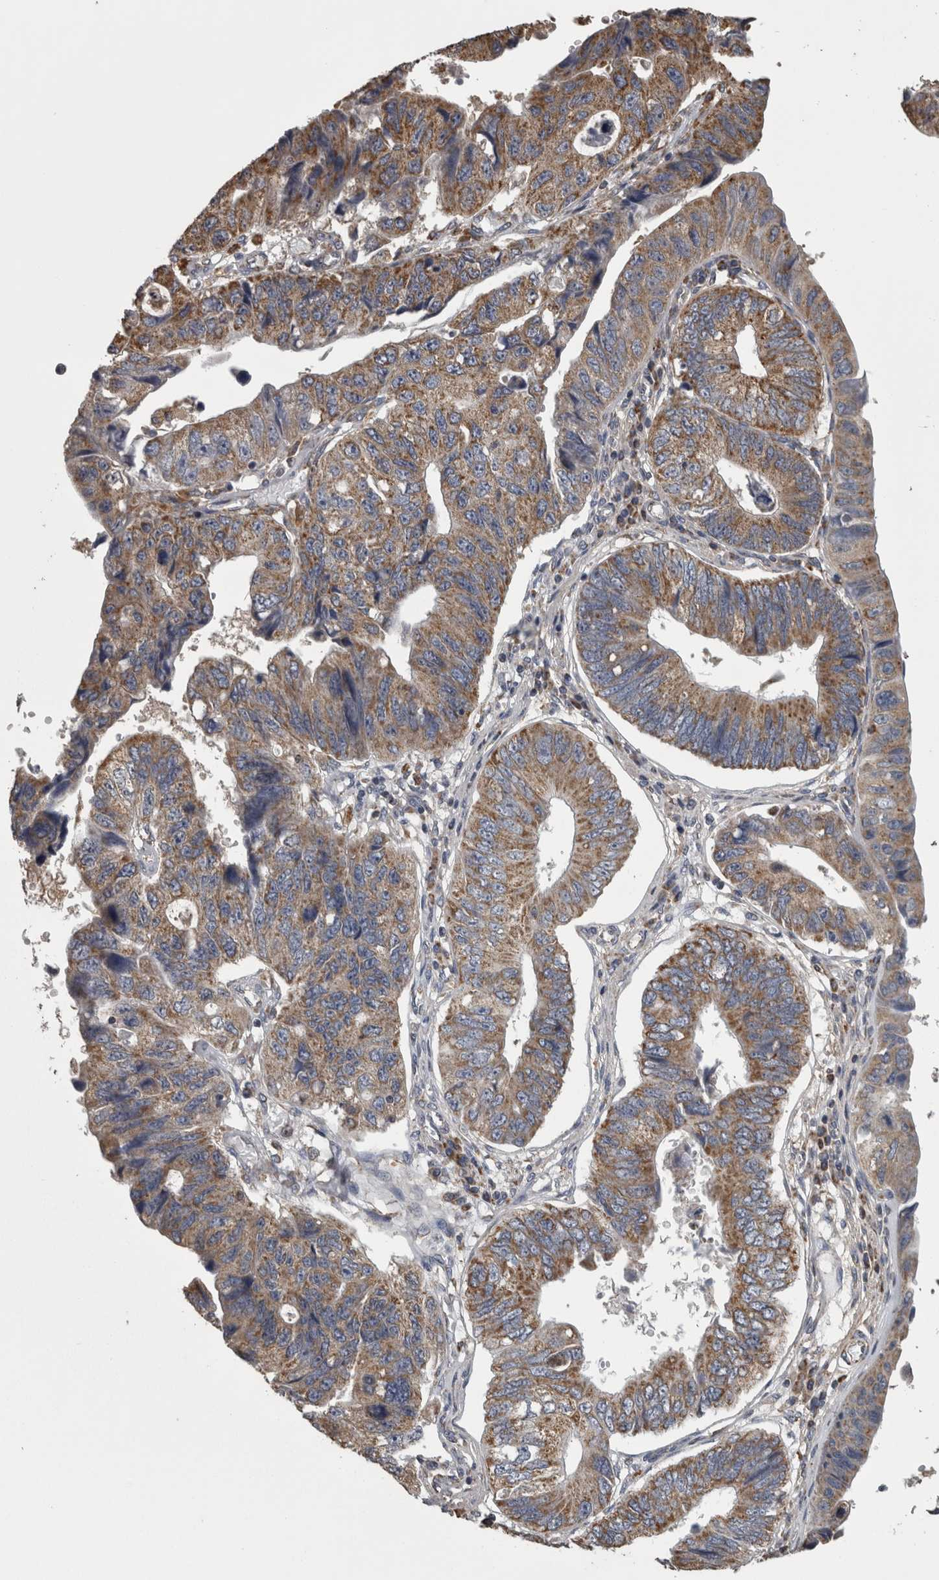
{"staining": {"intensity": "moderate", "quantity": ">75%", "location": "cytoplasmic/membranous"}, "tissue": "stomach cancer", "cell_type": "Tumor cells", "image_type": "cancer", "snomed": [{"axis": "morphology", "description": "Adenocarcinoma, NOS"}, {"axis": "topography", "description": "Stomach"}], "caption": "Immunohistochemical staining of stomach adenocarcinoma shows medium levels of moderate cytoplasmic/membranous staining in approximately >75% of tumor cells.", "gene": "FRK", "patient": {"sex": "male", "age": 59}}